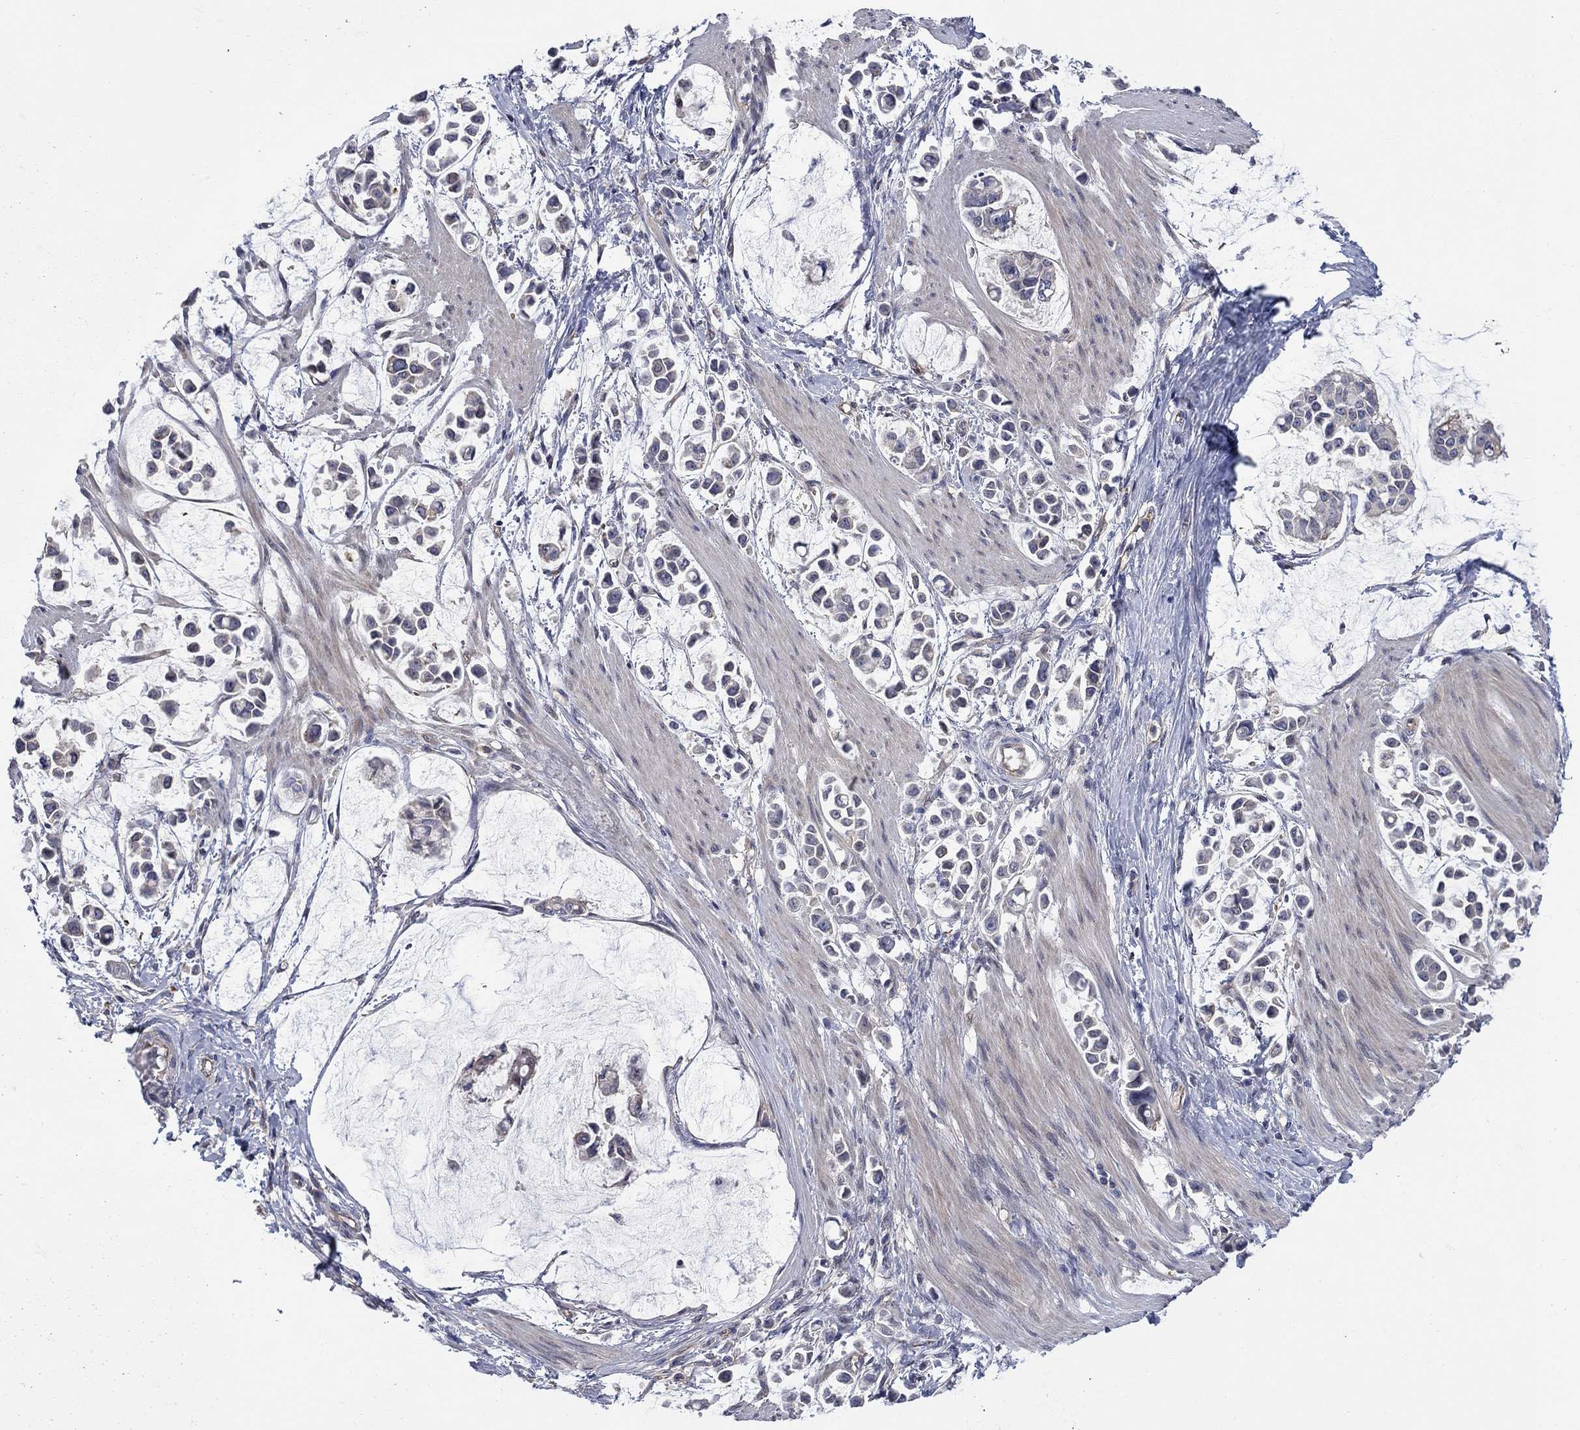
{"staining": {"intensity": "negative", "quantity": "none", "location": "none"}, "tissue": "stomach cancer", "cell_type": "Tumor cells", "image_type": "cancer", "snomed": [{"axis": "morphology", "description": "Adenocarcinoma, NOS"}, {"axis": "topography", "description": "Stomach"}], "caption": "Immunohistochemistry of stomach adenocarcinoma exhibits no positivity in tumor cells. (Stains: DAB immunohistochemistry with hematoxylin counter stain, Microscopy: brightfield microscopy at high magnification).", "gene": "PDZD2", "patient": {"sex": "male", "age": 82}}